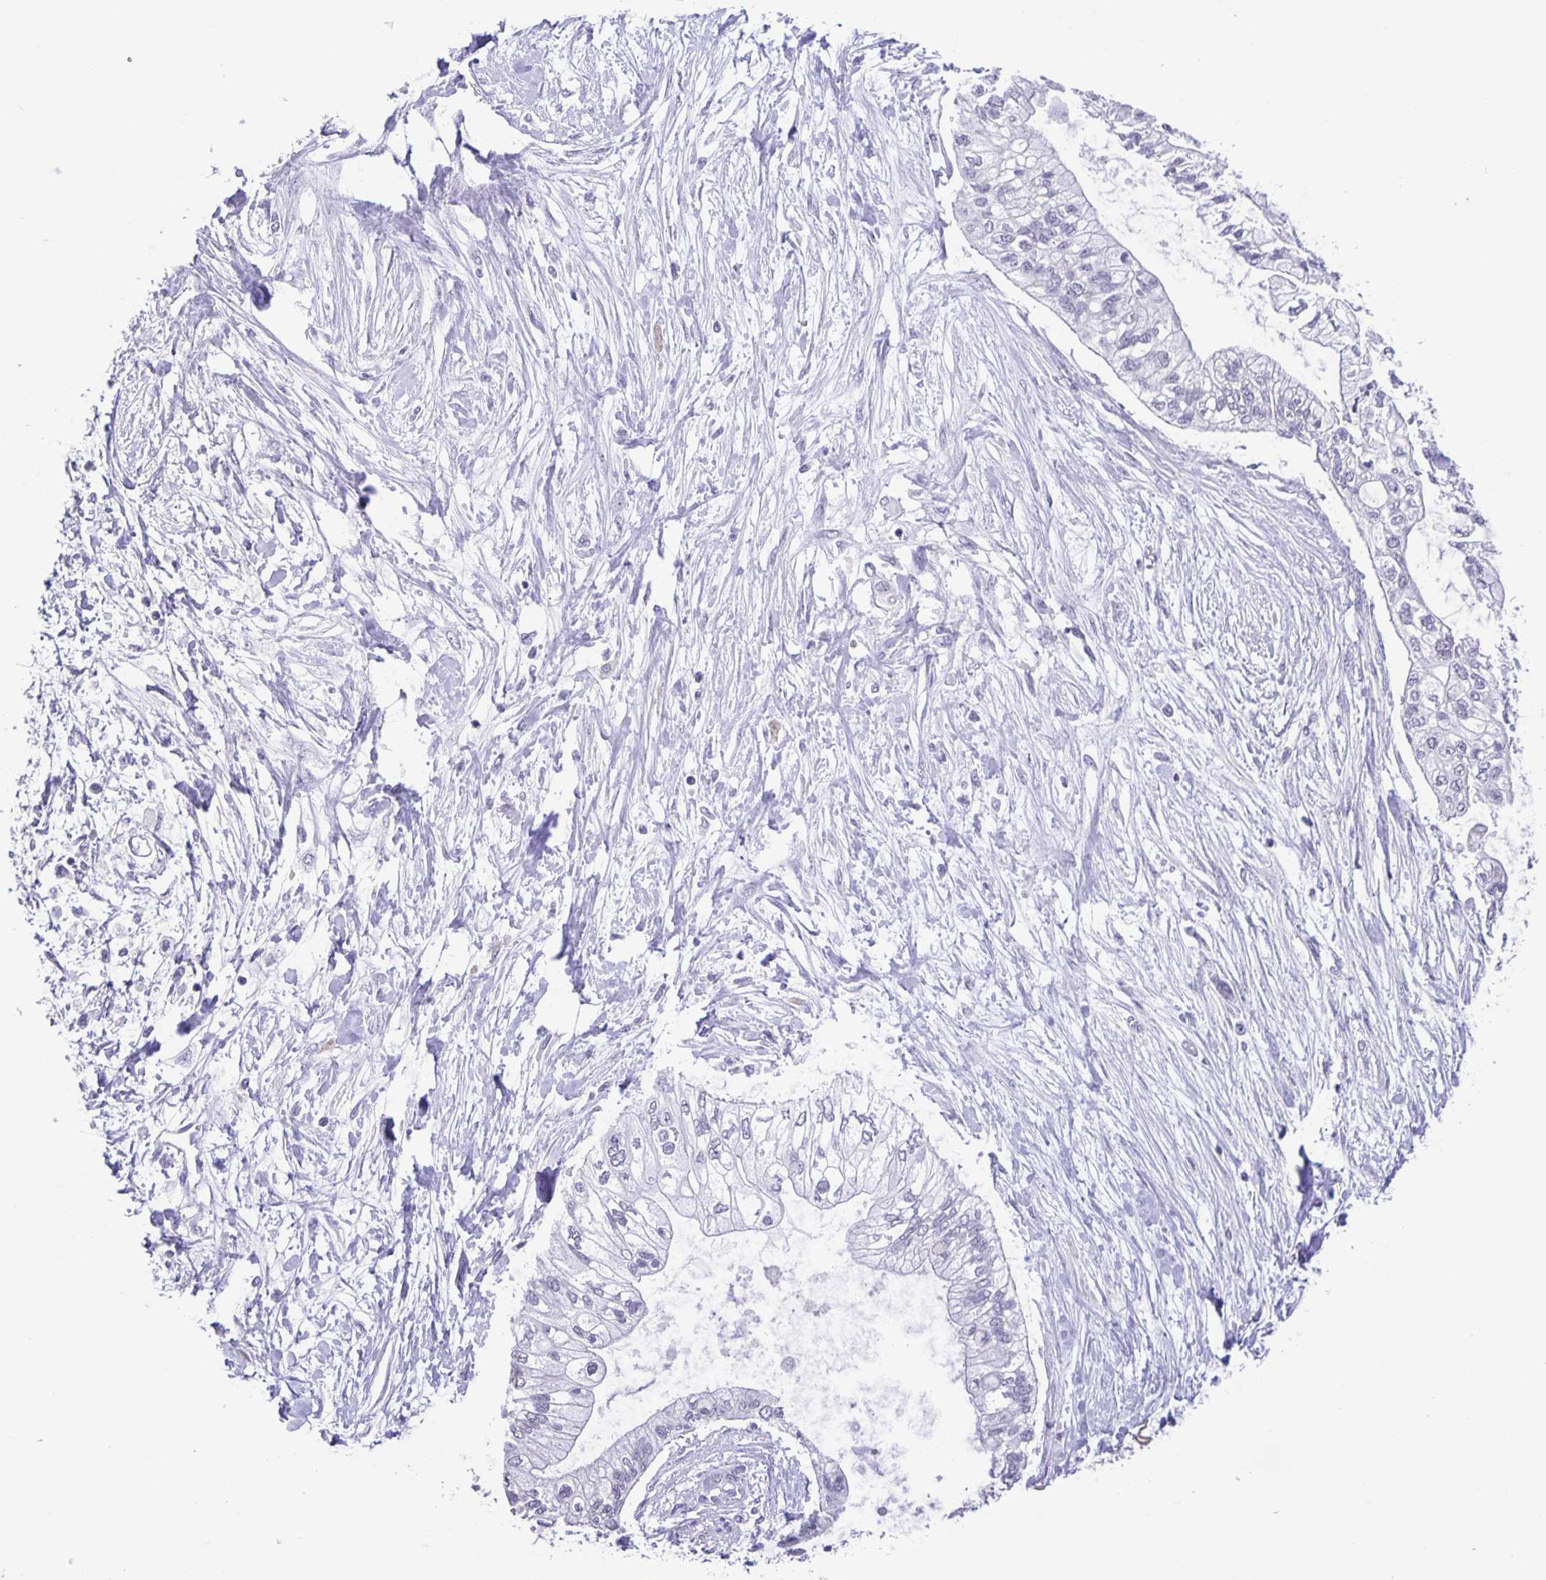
{"staining": {"intensity": "negative", "quantity": "none", "location": "none"}, "tissue": "pancreatic cancer", "cell_type": "Tumor cells", "image_type": "cancer", "snomed": [{"axis": "morphology", "description": "Adenocarcinoma, NOS"}, {"axis": "topography", "description": "Pancreas"}], "caption": "A high-resolution histopathology image shows immunohistochemistry (IHC) staining of adenocarcinoma (pancreatic), which shows no significant expression in tumor cells. (DAB immunohistochemistry (IHC), high magnification).", "gene": "PHRF1", "patient": {"sex": "female", "age": 77}}